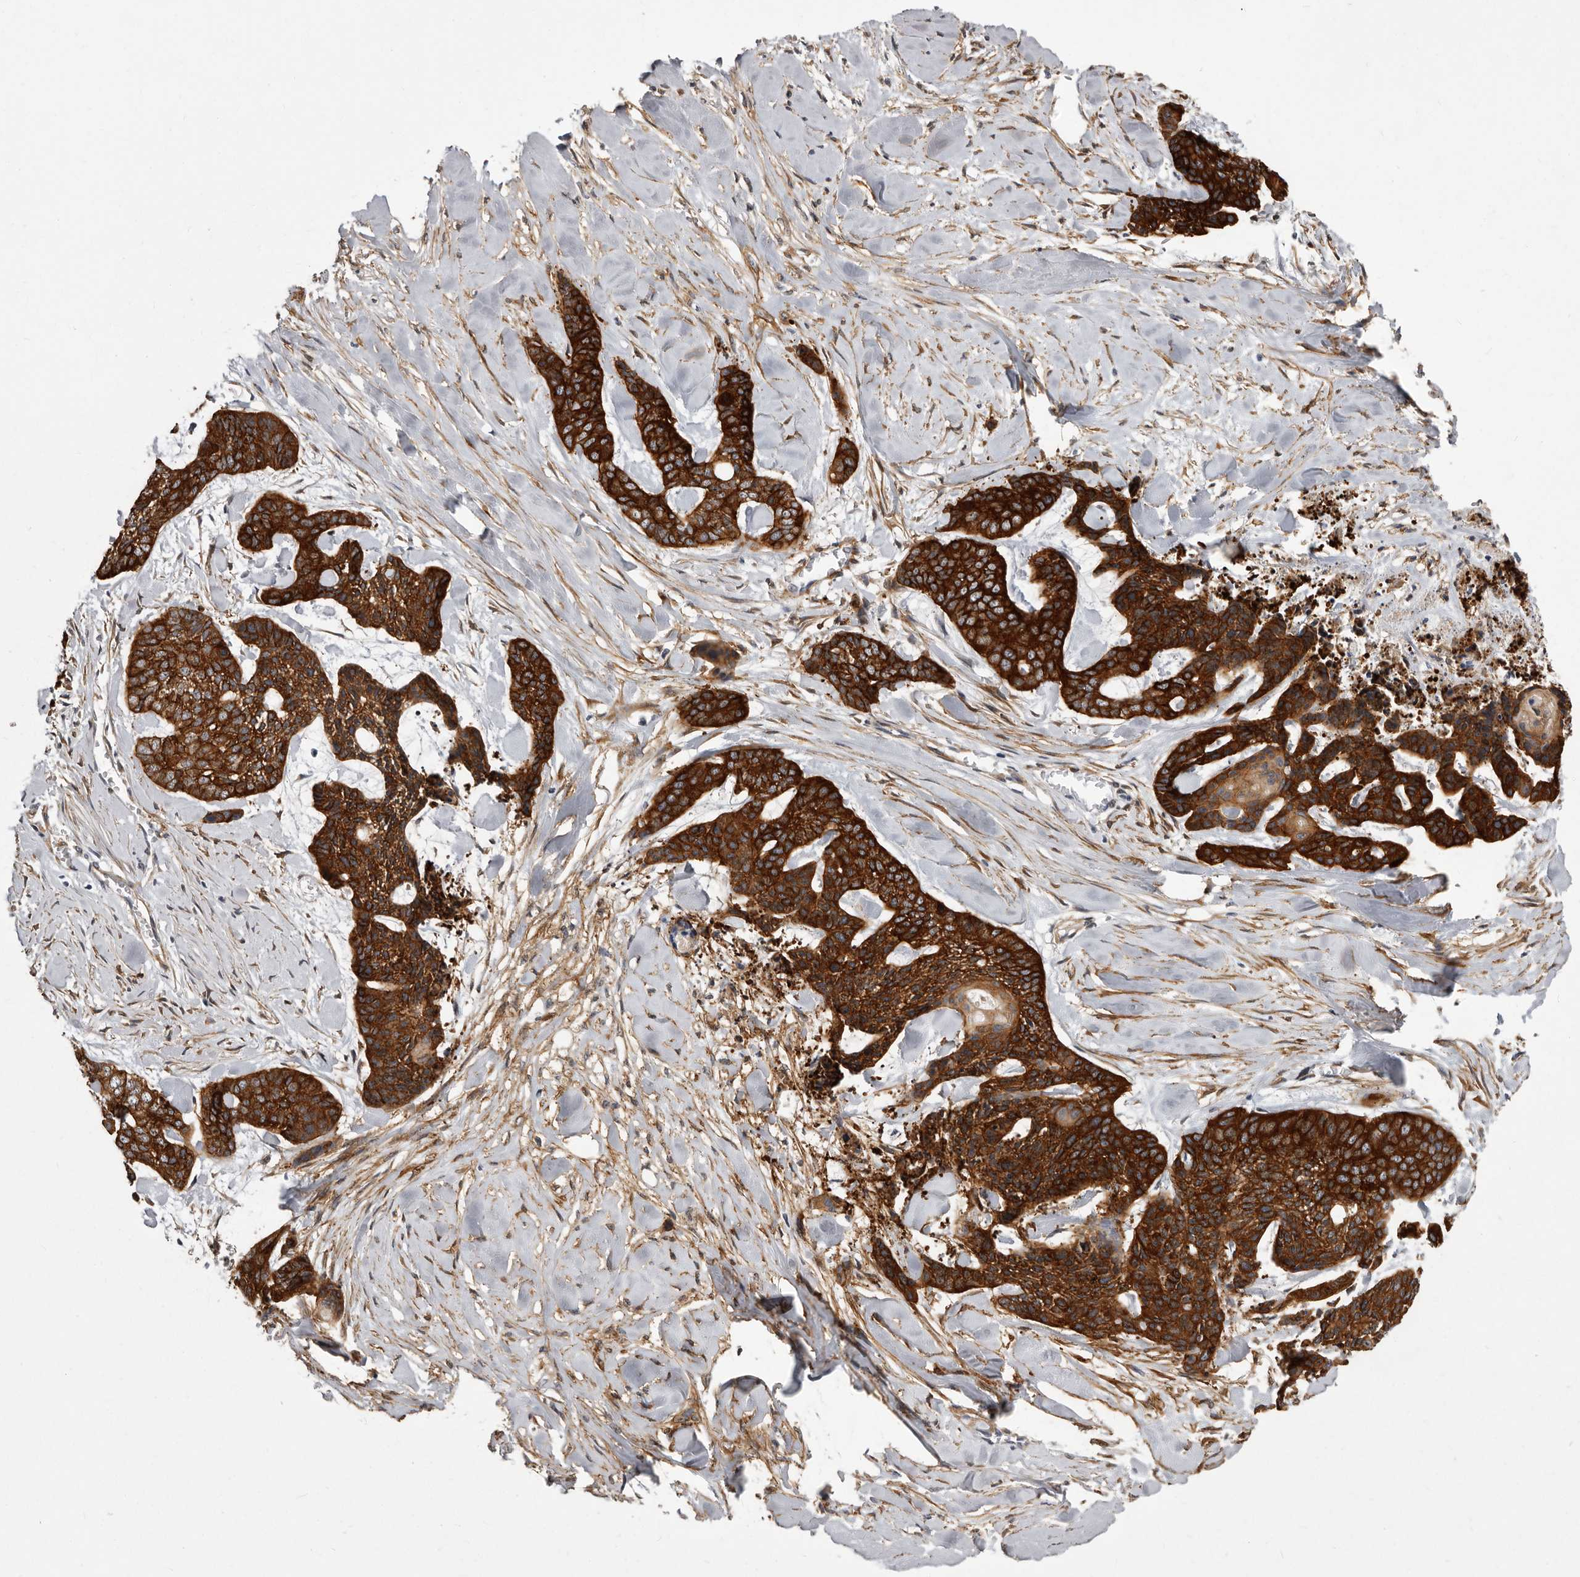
{"staining": {"intensity": "strong", "quantity": ">75%", "location": "cytoplasmic/membranous"}, "tissue": "skin cancer", "cell_type": "Tumor cells", "image_type": "cancer", "snomed": [{"axis": "morphology", "description": "Basal cell carcinoma"}, {"axis": "topography", "description": "Skin"}], "caption": "Human skin basal cell carcinoma stained with a protein marker shows strong staining in tumor cells.", "gene": "ENAH", "patient": {"sex": "female", "age": 64}}